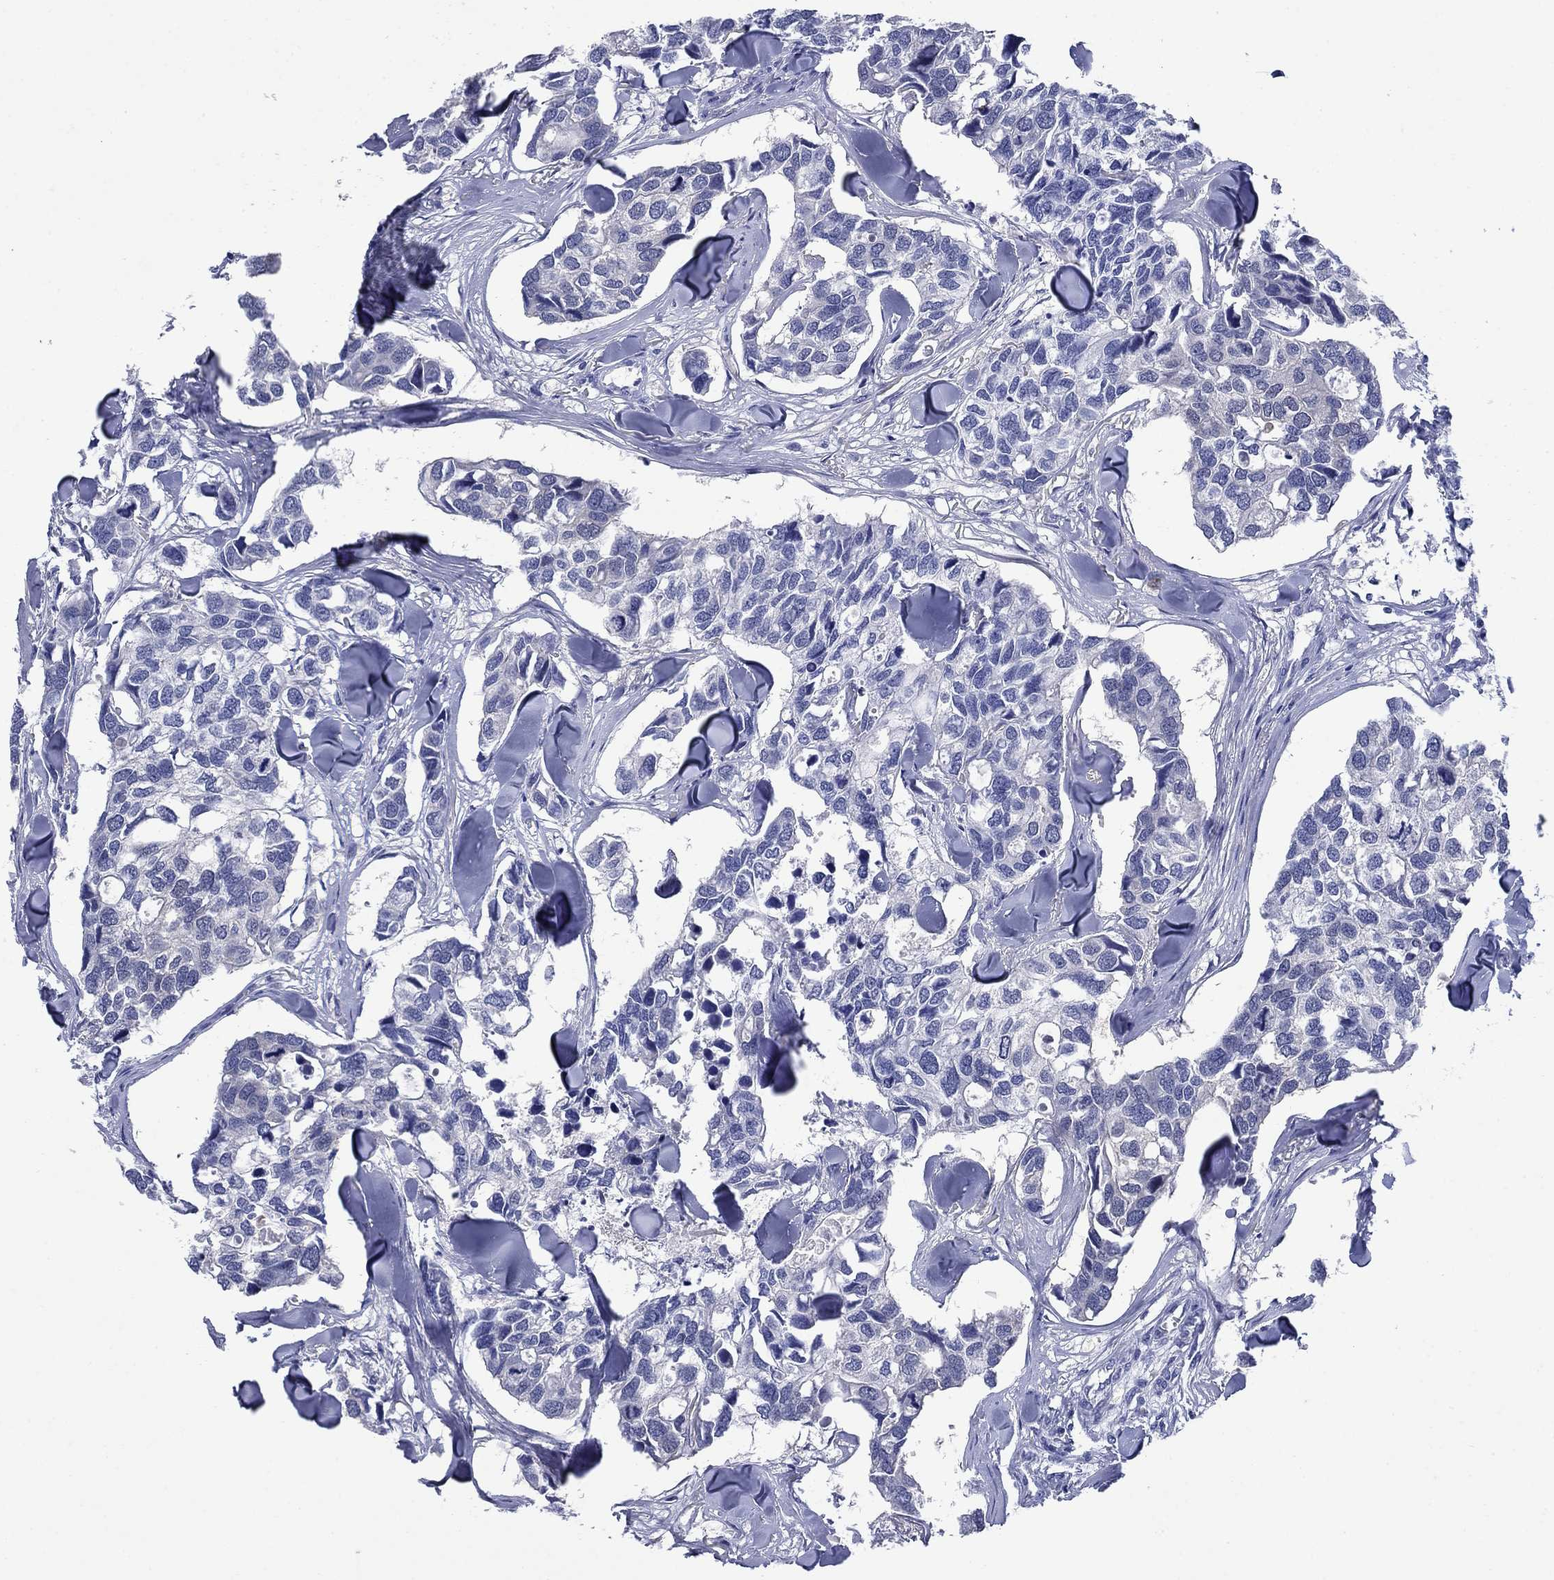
{"staining": {"intensity": "negative", "quantity": "none", "location": "none"}, "tissue": "breast cancer", "cell_type": "Tumor cells", "image_type": "cancer", "snomed": [{"axis": "morphology", "description": "Duct carcinoma"}, {"axis": "topography", "description": "Breast"}], "caption": "This is an immunohistochemistry photomicrograph of human breast cancer. There is no positivity in tumor cells.", "gene": "SULT2B1", "patient": {"sex": "female", "age": 83}}